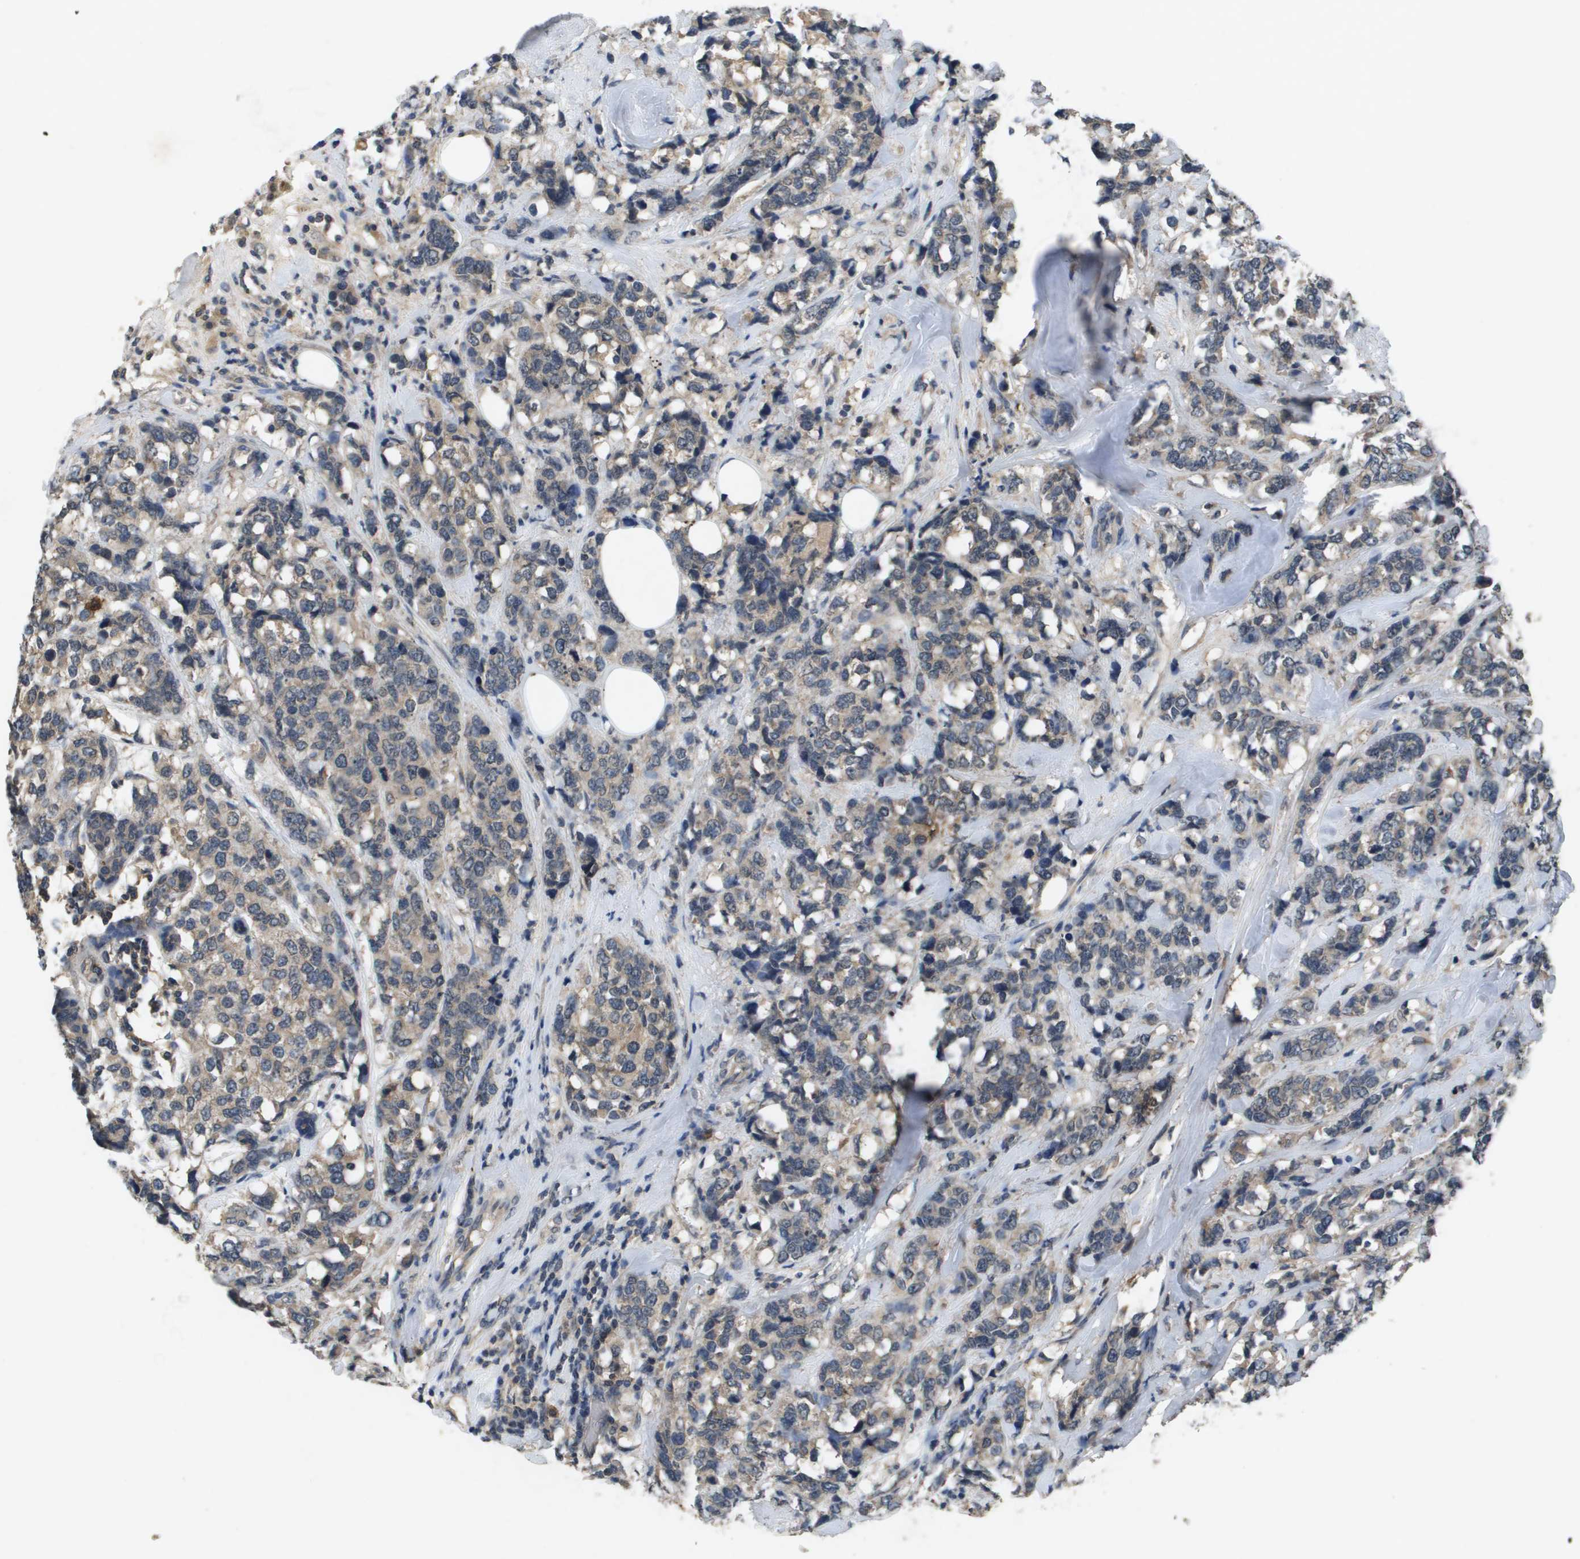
{"staining": {"intensity": "weak", "quantity": ">75%", "location": "cytoplasmic/membranous"}, "tissue": "breast cancer", "cell_type": "Tumor cells", "image_type": "cancer", "snomed": [{"axis": "morphology", "description": "Lobular carcinoma"}, {"axis": "topography", "description": "Breast"}], "caption": "IHC histopathology image of neoplastic tissue: breast cancer (lobular carcinoma) stained using immunohistochemistry (IHC) displays low levels of weak protein expression localized specifically in the cytoplasmic/membranous of tumor cells, appearing as a cytoplasmic/membranous brown color.", "gene": "PROC", "patient": {"sex": "female", "age": 59}}